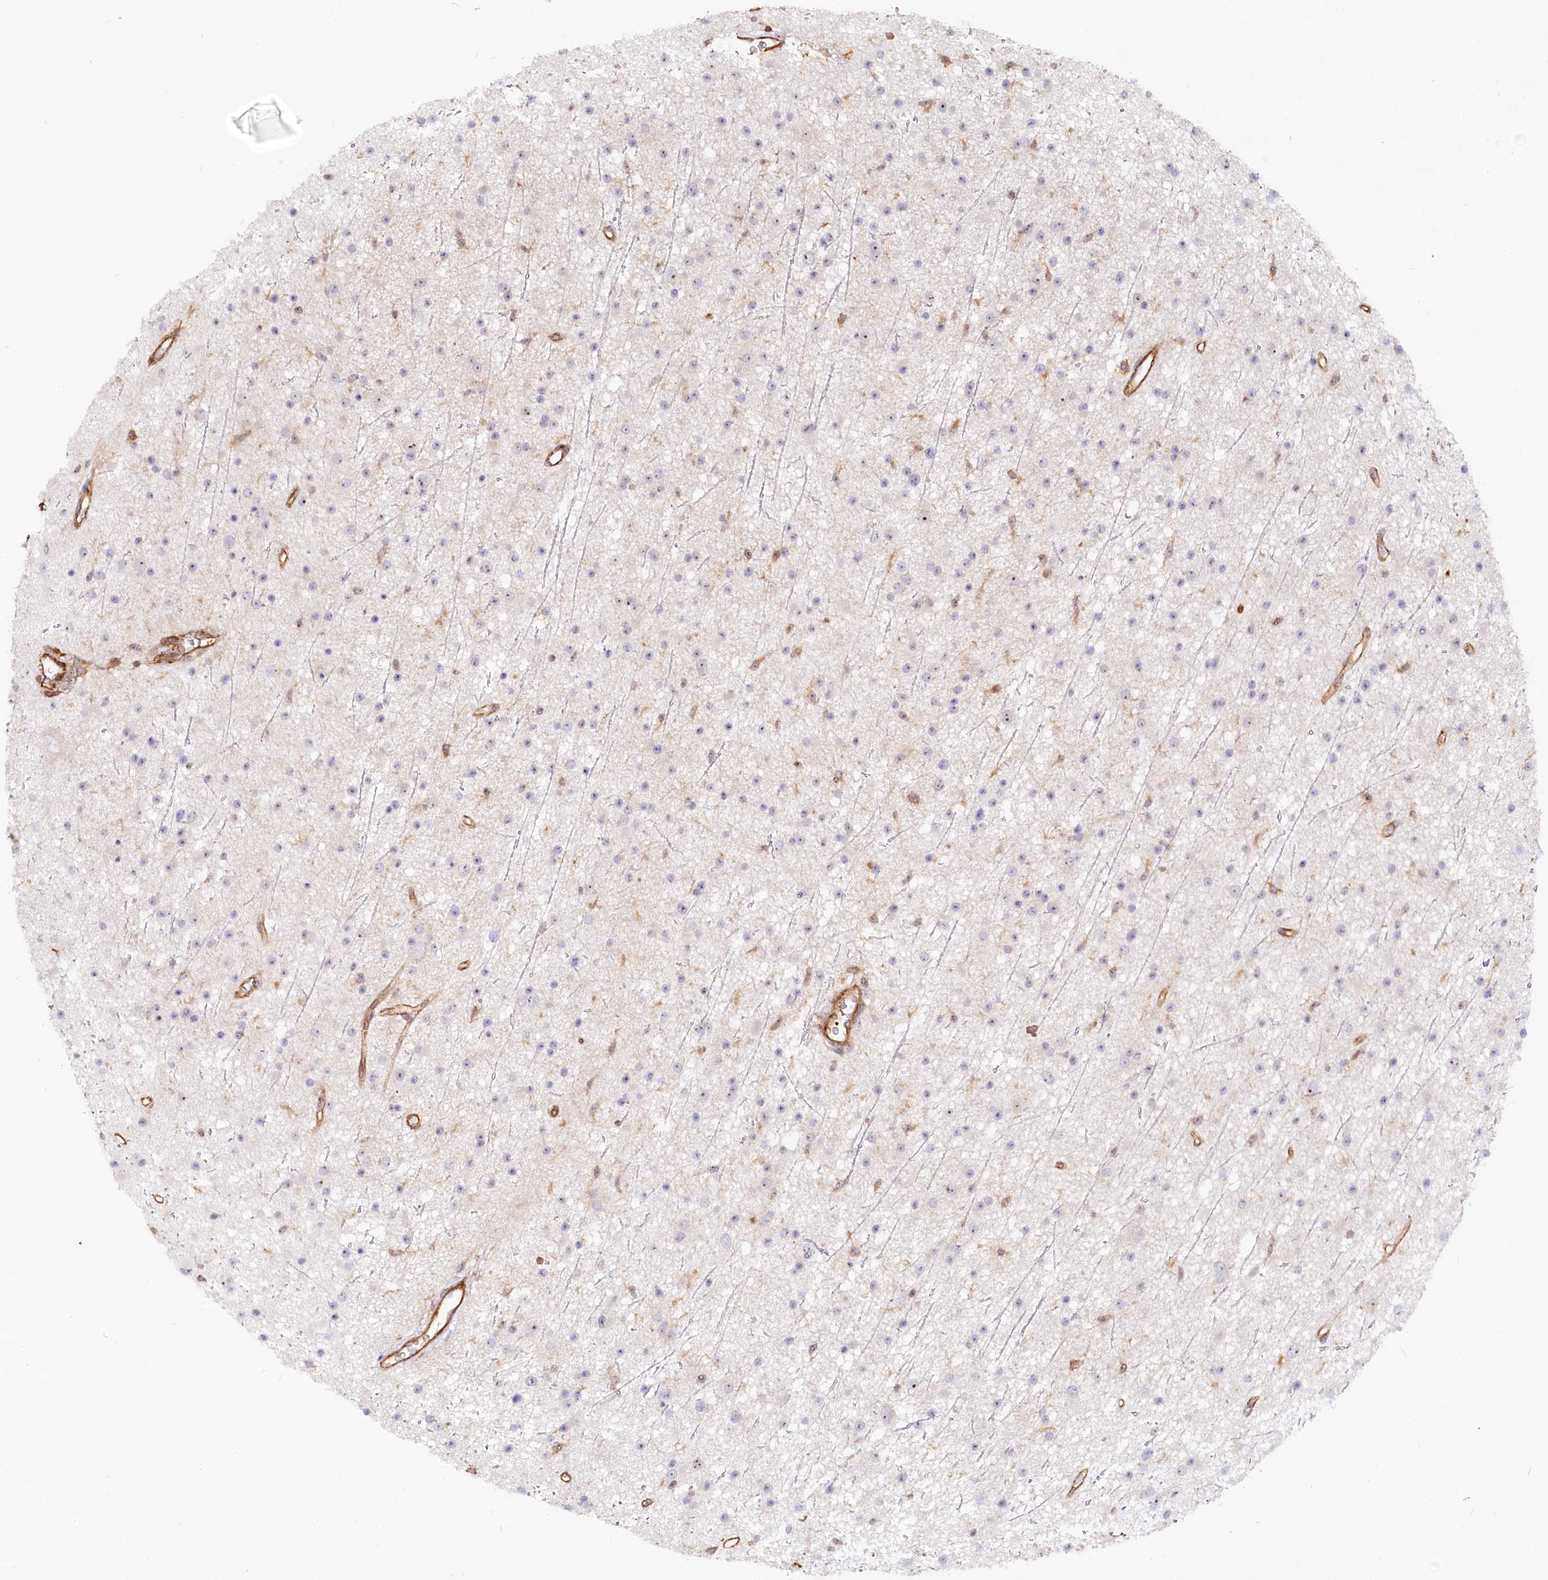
{"staining": {"intensity": "negative", "quantity": "none", "location": "none"}, "tissue": "glioma", "cell_type": "Tumor cells", "image_type": "cancer", "snomed": [{"axis": "morphology", "description": "Glioma, malignant, Low grade"}, {"axis": "topography", "description": "Cerebral cortex"}], "caption": "Malignant glioma (low-grade) stained for a protein using IHC shows no expression tumor cells.", "gene": "WDR36", "patient": {"sex": "female", "age": 39}}